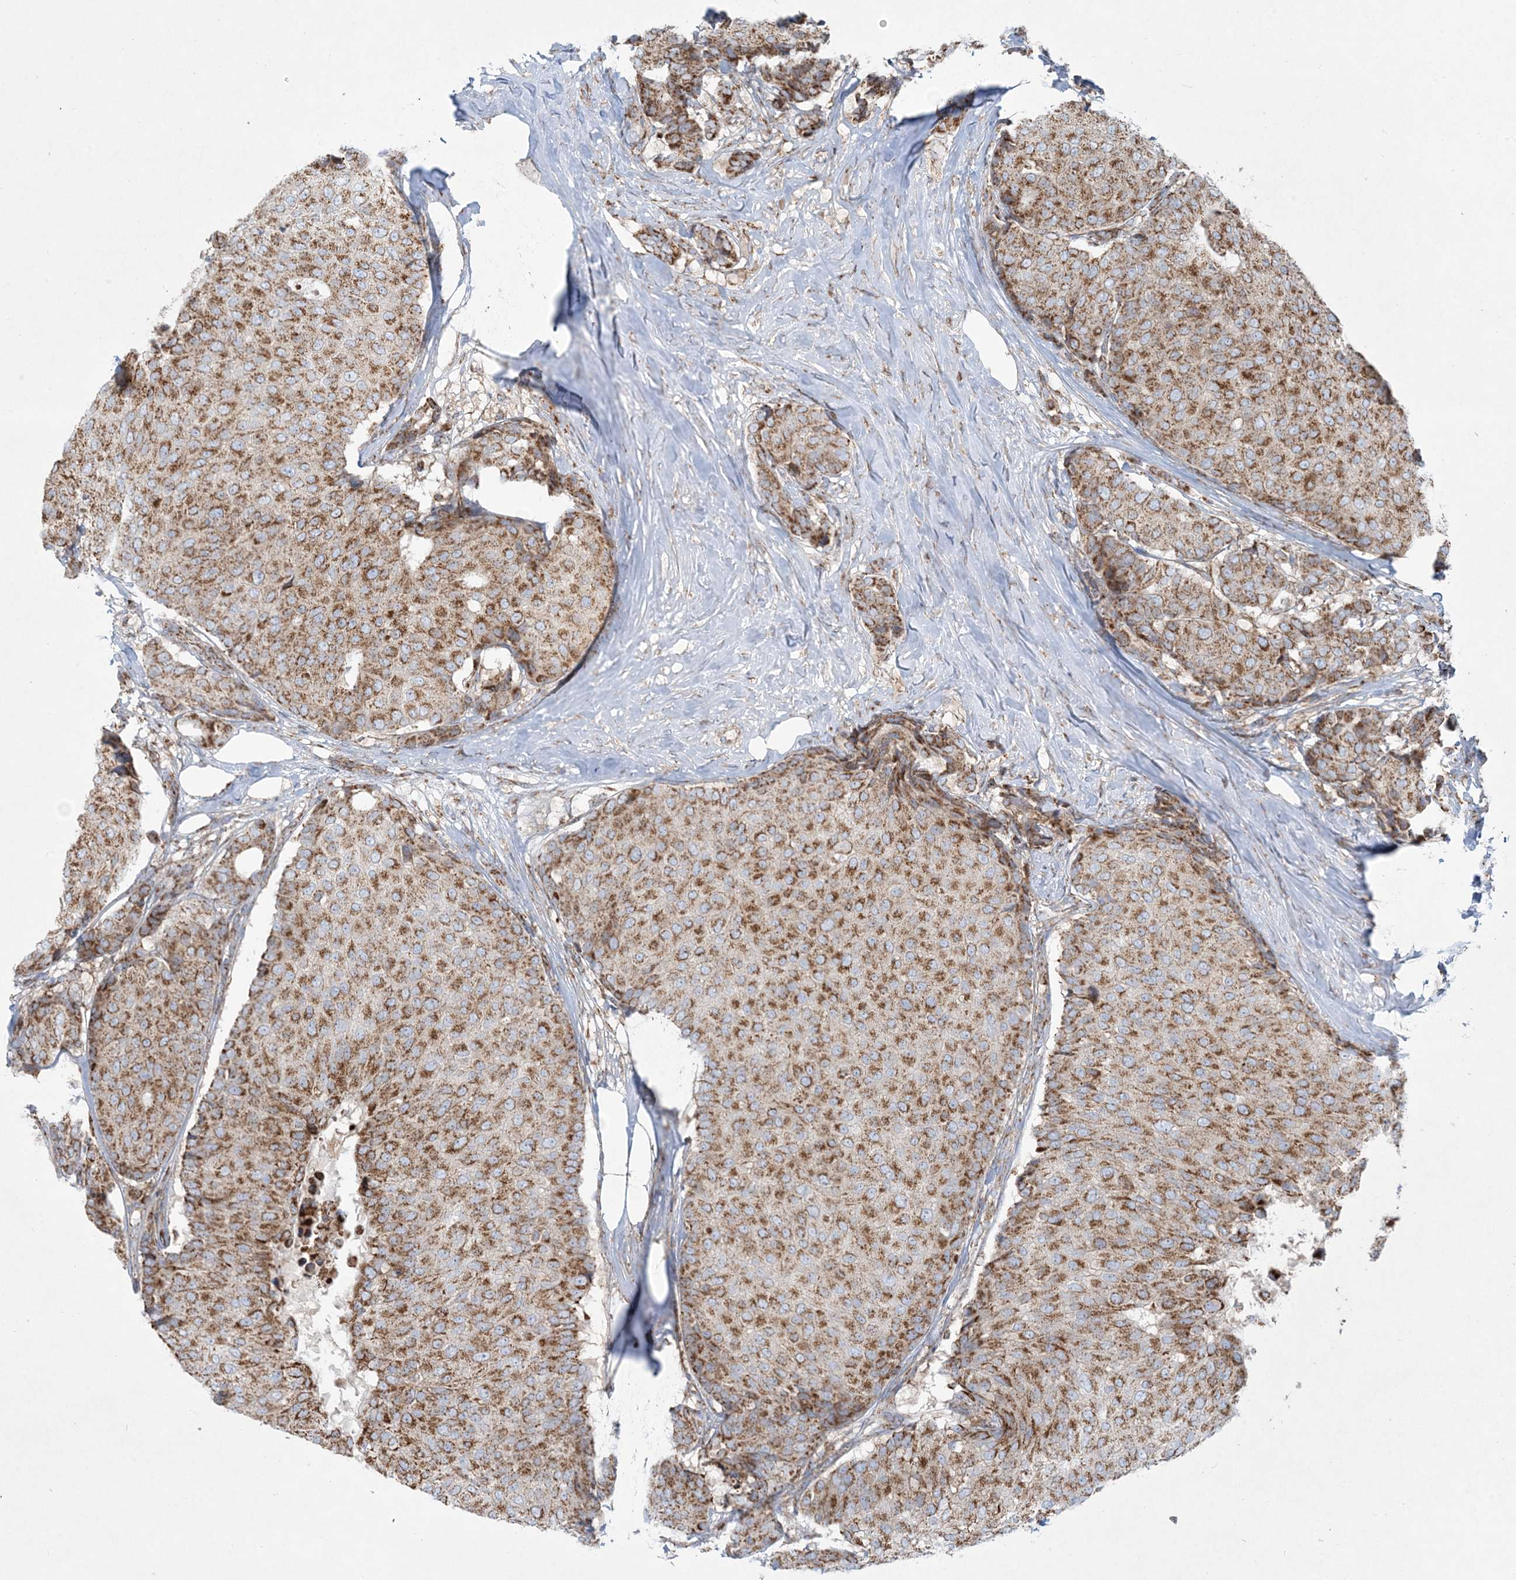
{"staining": {"intensity": "moderate", "quantity": ">75%", "location": "cytoplasmic/membranous"}, "tissue": "breast cancer", "cell_type": "Tumor cells", "image_type": "cancer", "snomed": [{"axis": "morphology", "description": "Duct carcinoma"}, {"axis": "topography", "description": "Breast"}], "caption": "The immunohistochemical stain labels moderate cytoplasmic/membranous positivity in tumor cells of breast cancer (intraductal carcinoma) tissue.", "gene": "BEND4", "patient": {"sex": "female", "age": 75}}